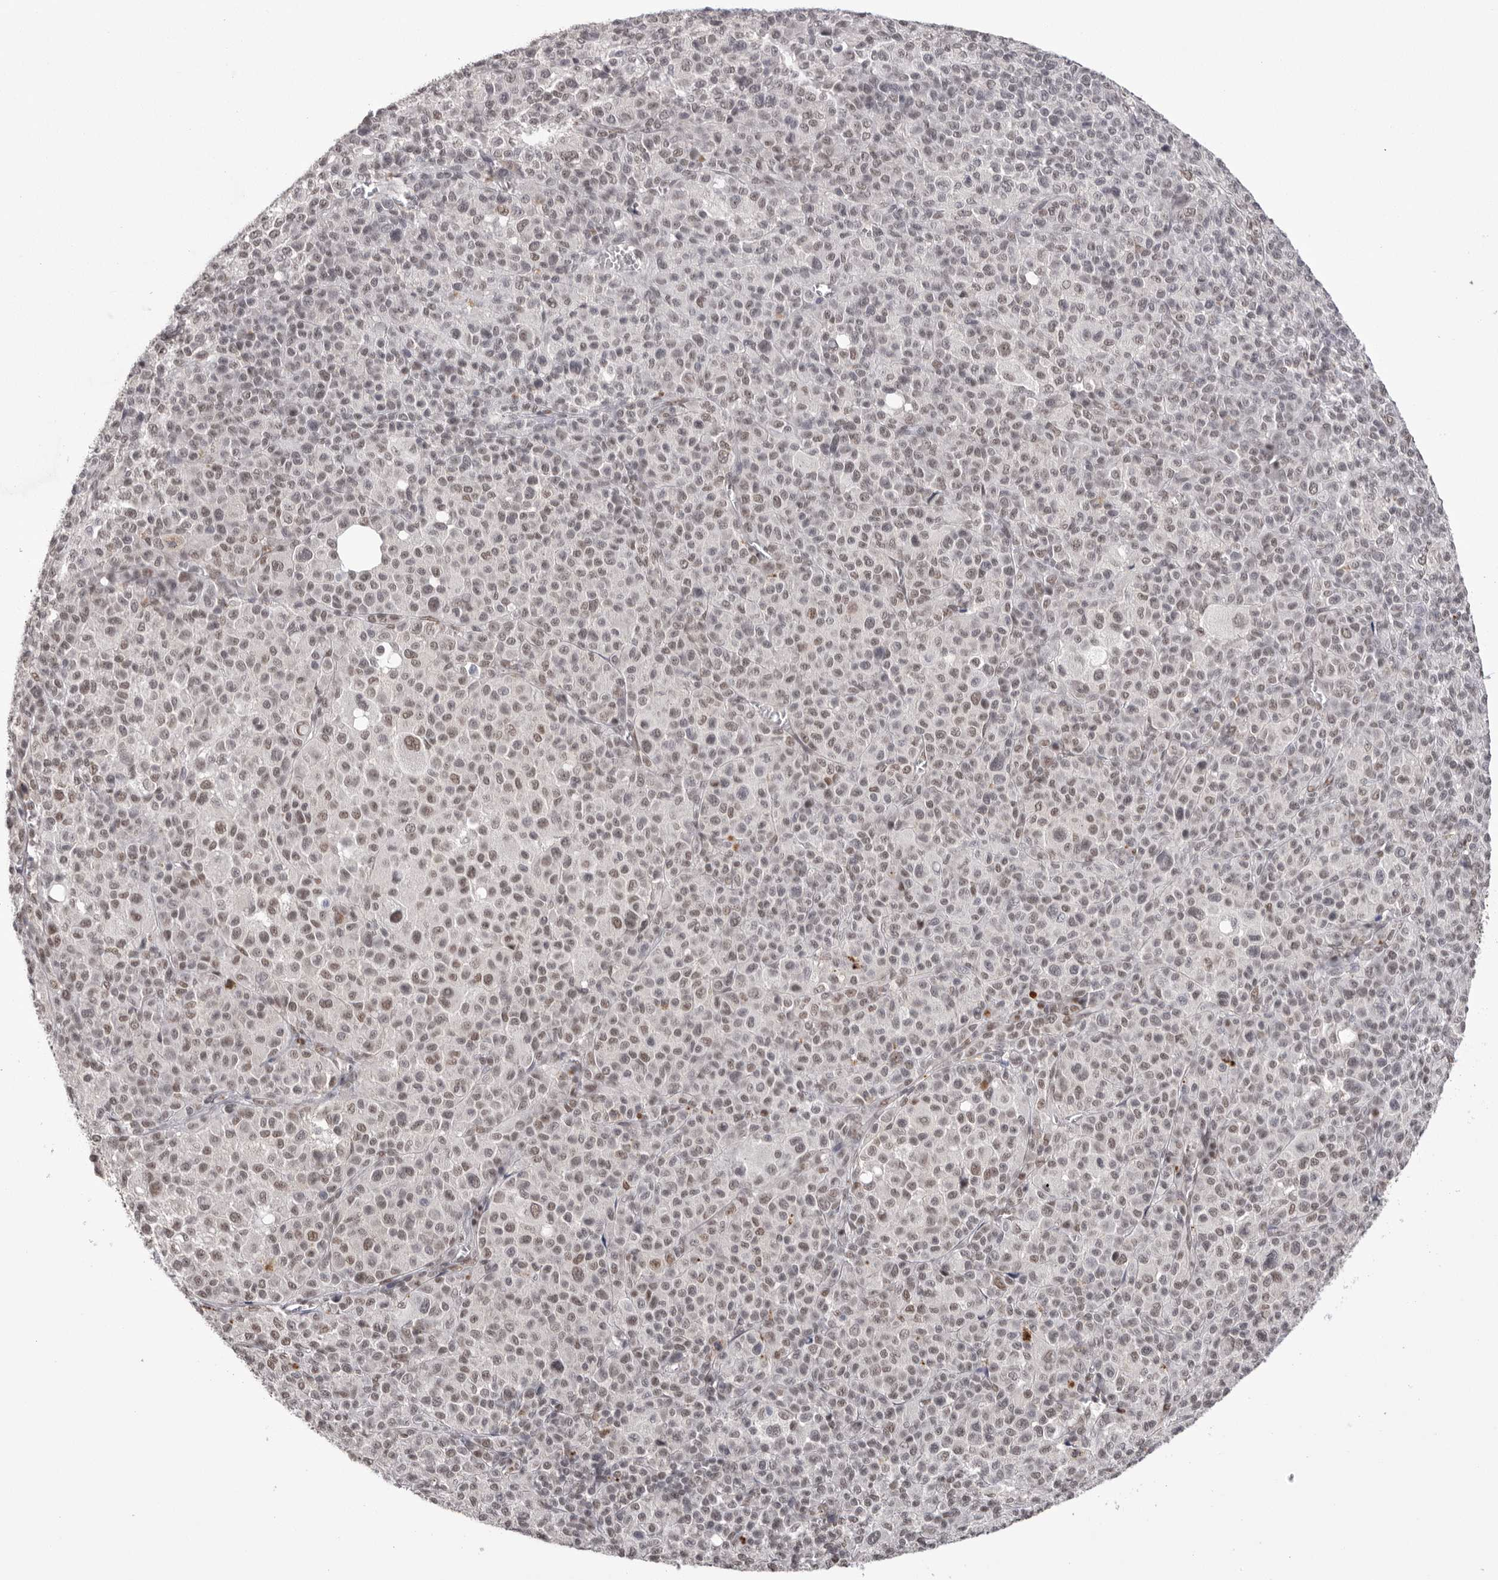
{"staining": {"intensity": "weak", "quantity": "25%-75%", "location": "nuclear"}, "tissue": "melanoma", "cell_type": "Tumor cells", "image_type": "cancer", "snomed": [{"axis": "morphology", "description": "Malignant melanoma, Metastatic site"}, {"axis": "topography", "description": "Skin"}], "caption": "Brown immunohistochemical staining in malignant melanoma (metastatic site) reveals weak nuclear expression in approximately 25%-75% of tumor cells.", "gene": "BCLAF3", "patient": {"sex": "female", "age": 74}}